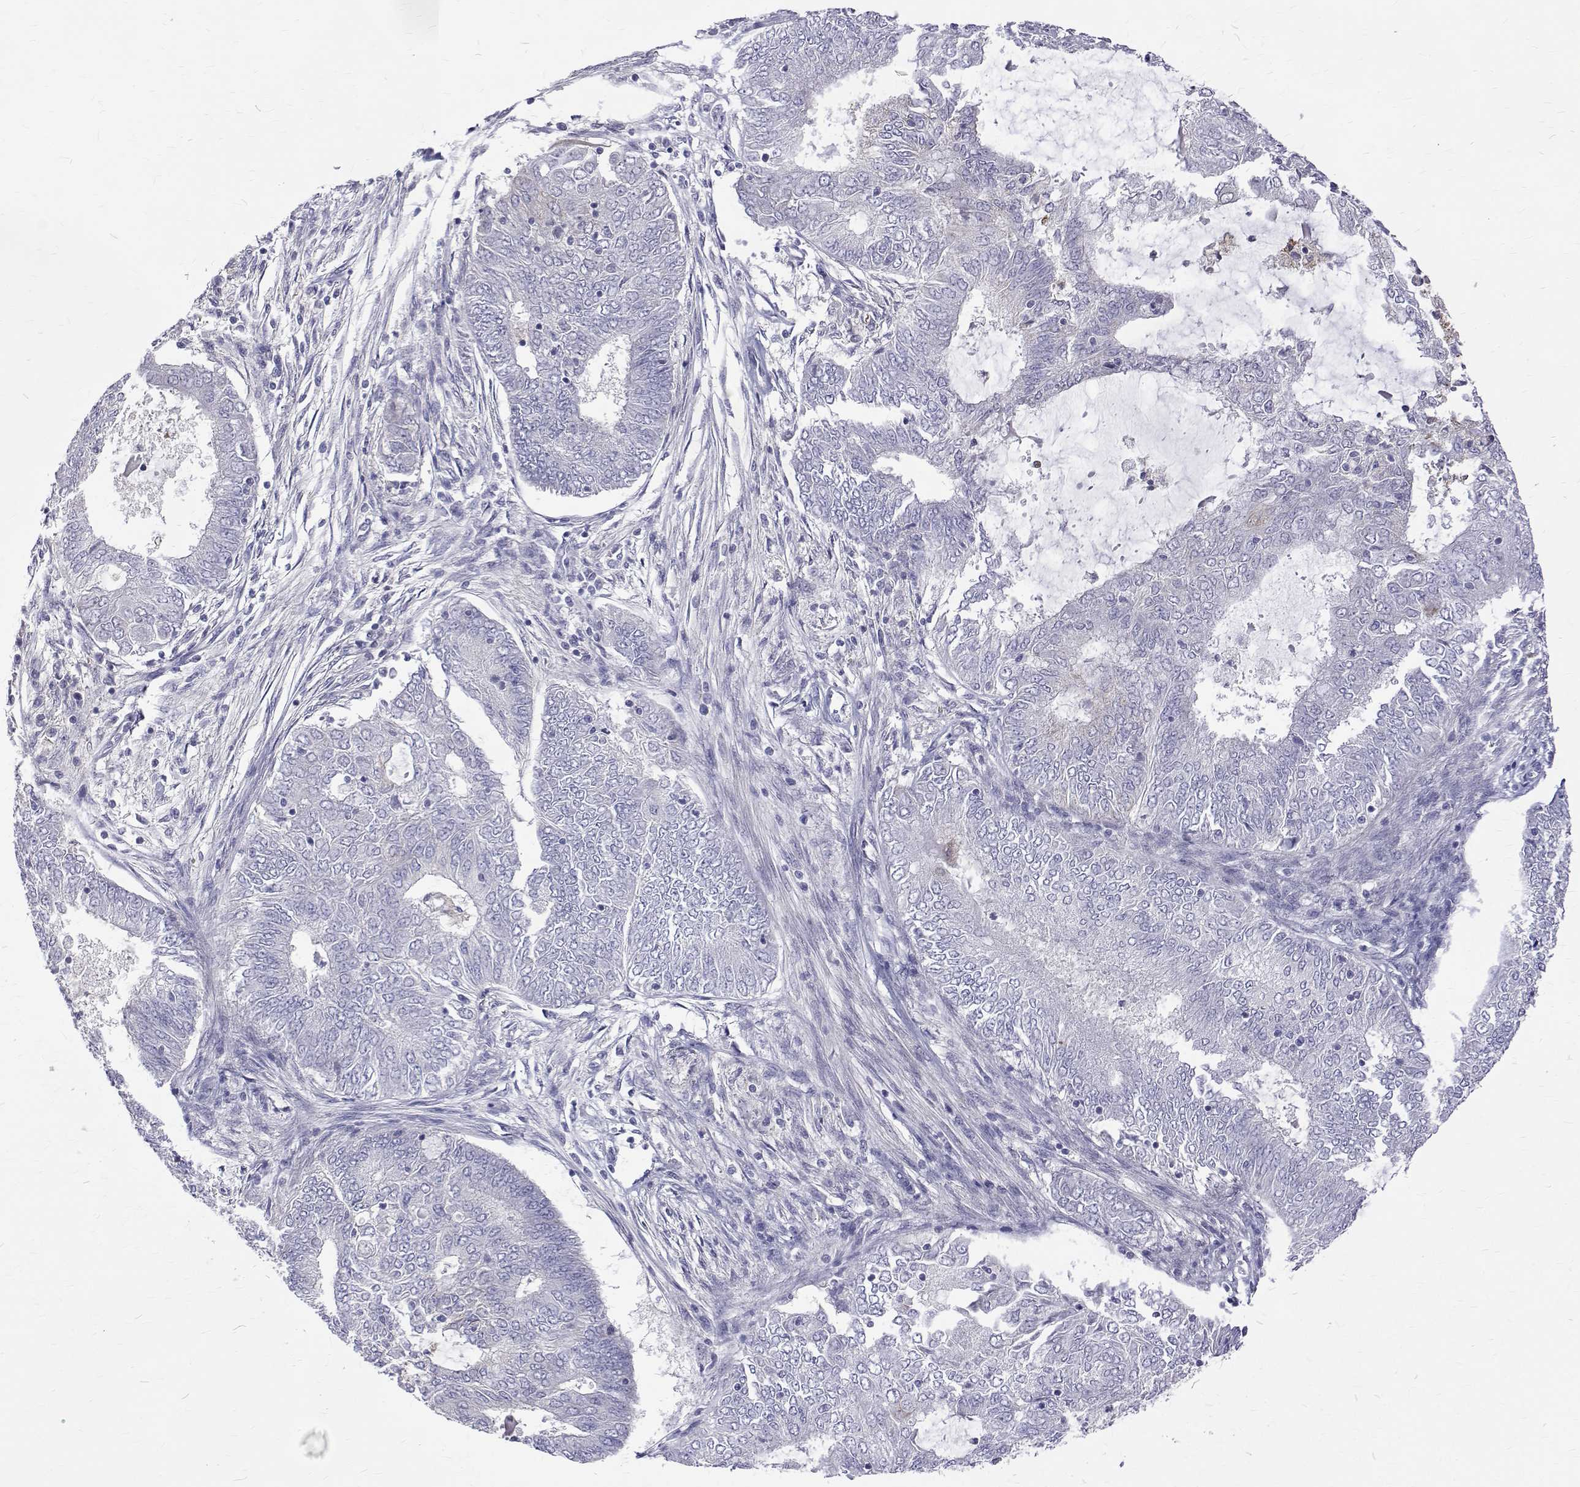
{"staining": {"intensity": "negative", "quantity": "none", "location": "none"}, "tissue": "endometrial cancer", "cell_type": "Tumor cells", "image_type": "cancer", "snomed": [{"axis": "morphology", "description": "Adenocarcinoma, NOS"}, {"axis": "topography", "description": "Endometrium"}], "caption": "Immunohistochemical staining of endometrial adenocarcinoma shows no significant staining in tumor cells.", "gene": "PADI1", "patient": {"sex": "female", "age": 62}}